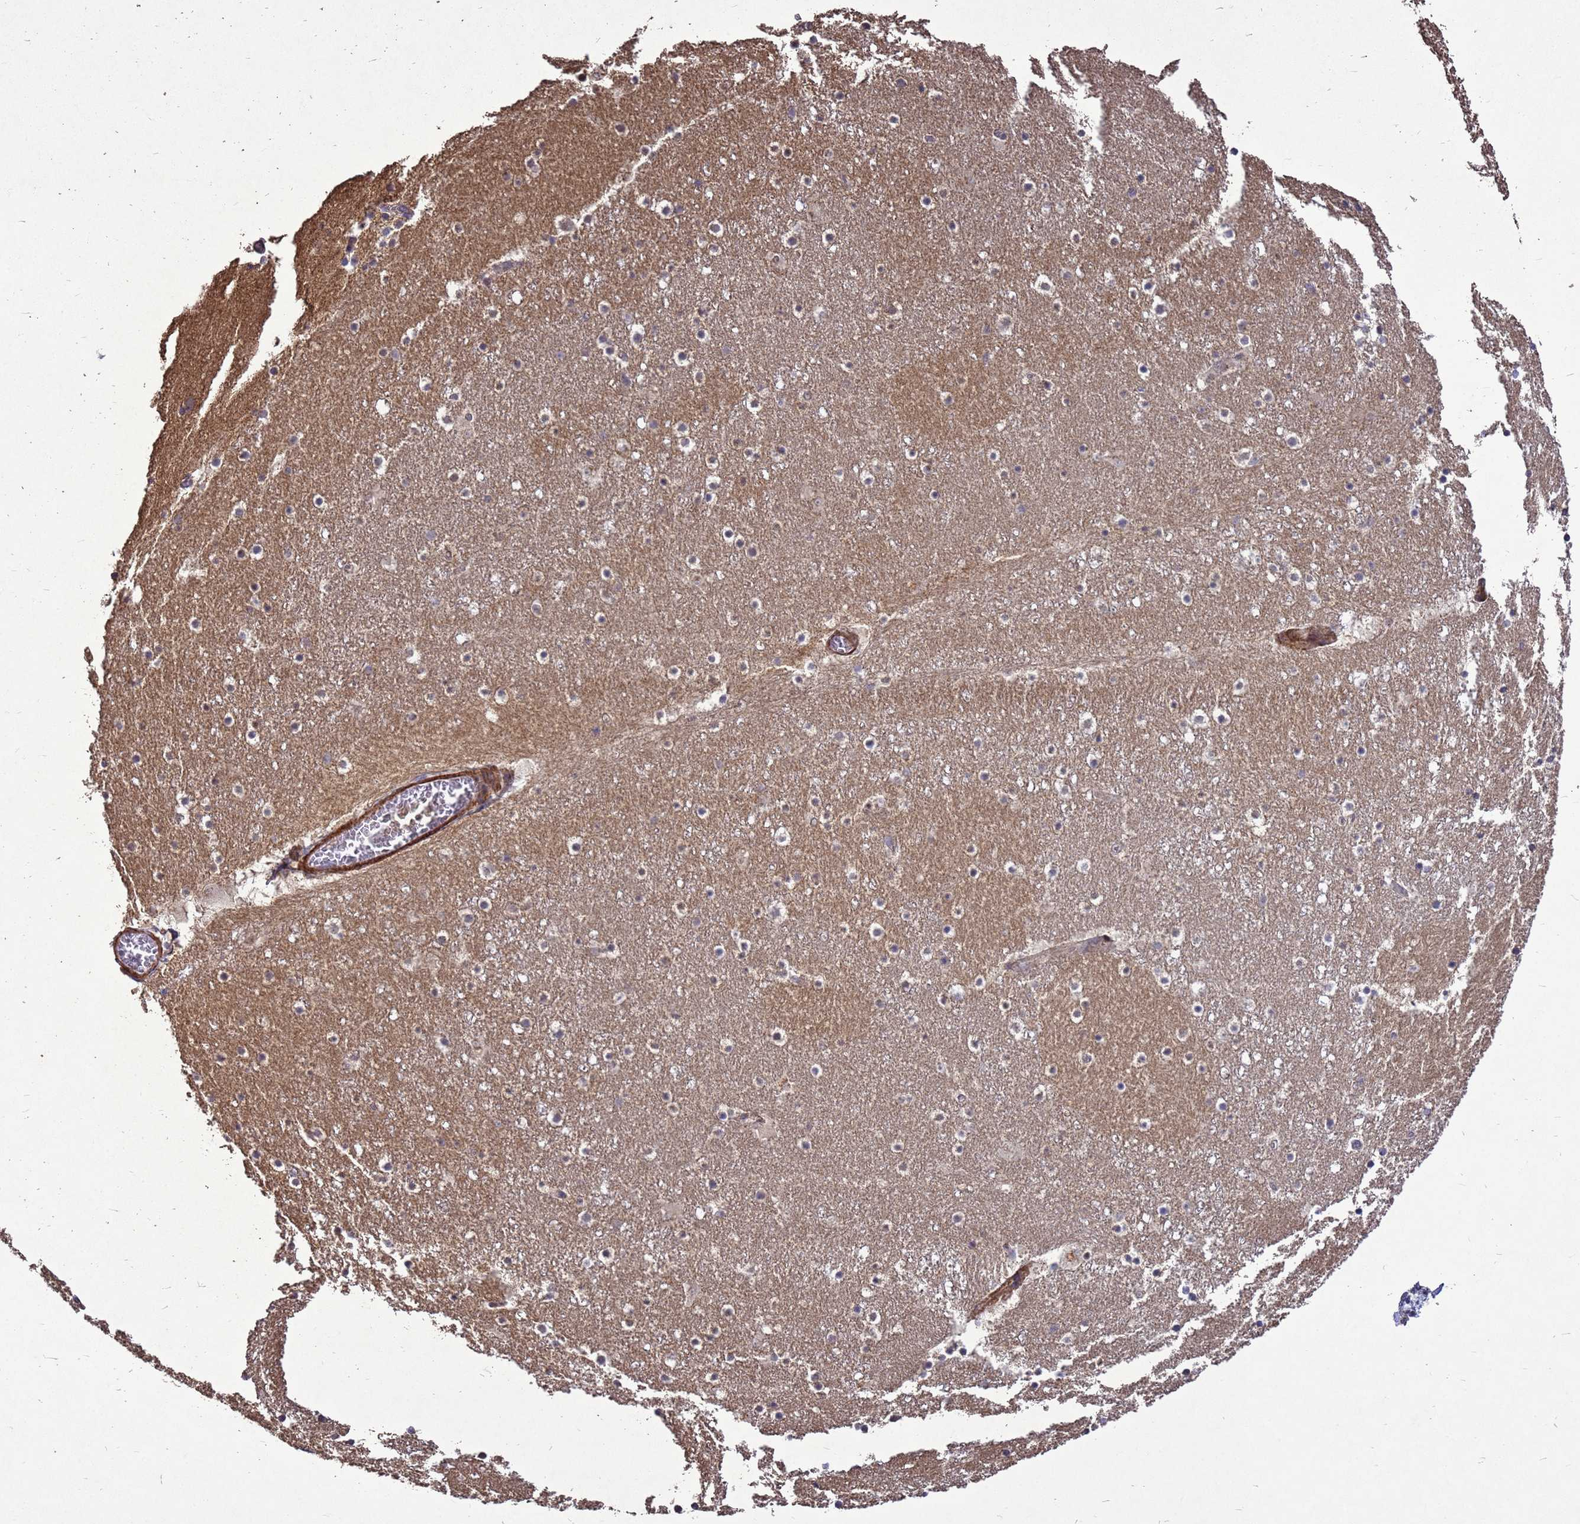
{"staining": {"intensity": "negative", "quantity": "none", "location": "none"}, "tissue": "caudate", "cell_type": "Glial cells", "image_type": "normal", "snomed": [{"axis": "morphology", "description": "Normal tissue, NOS"}, {"axis": "topography", "description": "Lateral ventricle wall"}], "caption": "This is an IHC histopathology image of unremarkable caudate. There is no positivity in glial cells.", "gene": "RSPRY1", "patient": {"sex": "male", "age": 45}}